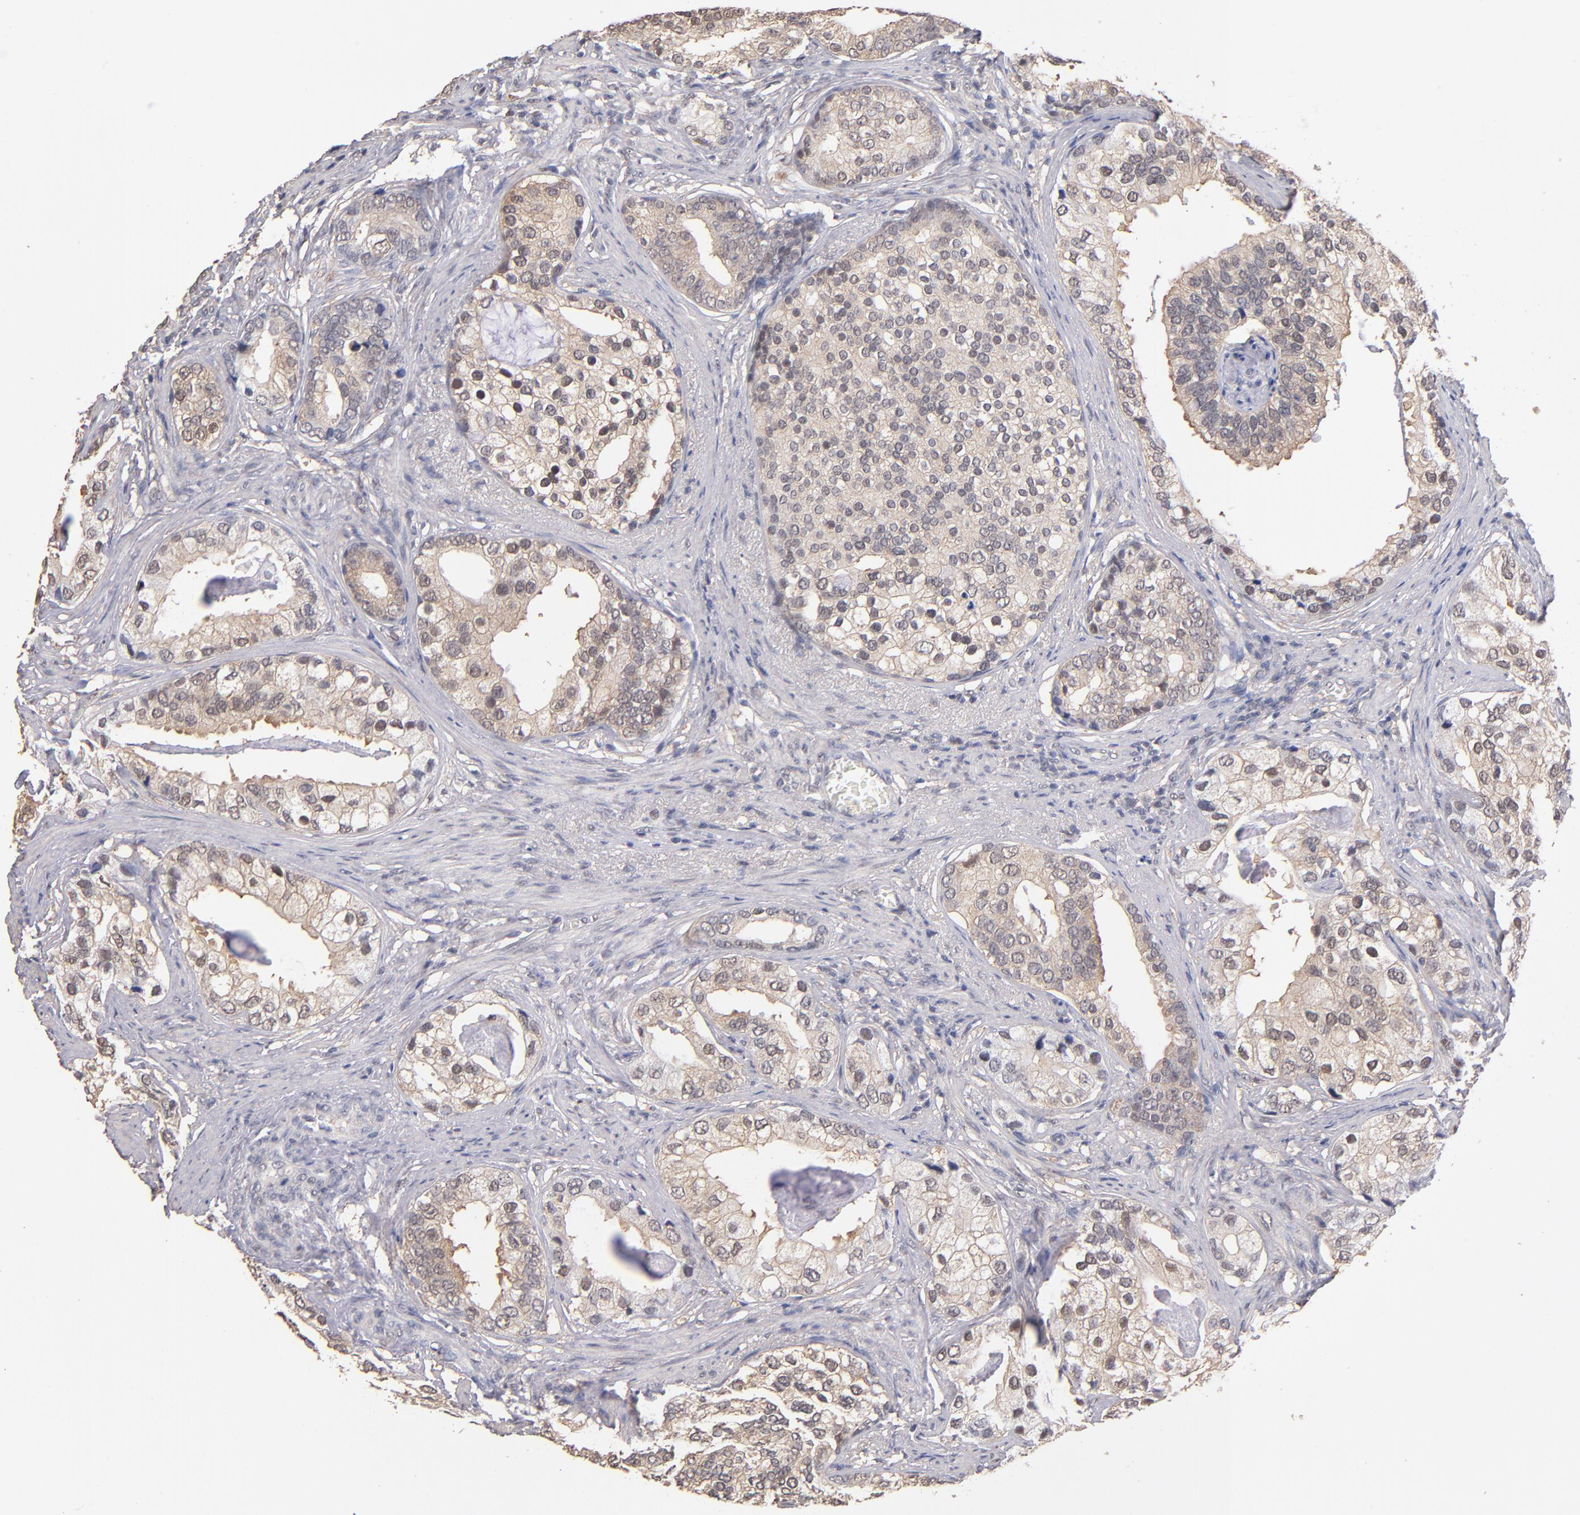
{"staining": {"intensity": "moderate", "quantity": ">75%", "location": "cytoplasmic/membranous,nuclear"}, "tissue": "prostate cancer", "cell_type": "Tumor cells", "image_type": "cancer", "snomed": [{"axis": "morphology", "description": "Adenocarcinoma, Low grade"}, {"axis": "topography", "description": "Prostate"}], "caption": "Protein expression analysis of prostate cancer (low-grade adenocarcinoma) shows moderate cytoplasmic/membranous and nuclear staining in about >75% of tumor cells. Using DAB (3,3'-diaminobenzidine) (brown) and hematoxylin (blue) stains, captured at high magnification using brightfield microscopy.", "gene": "PSMD10", "patient": {"sex": "male", "age": 71}}